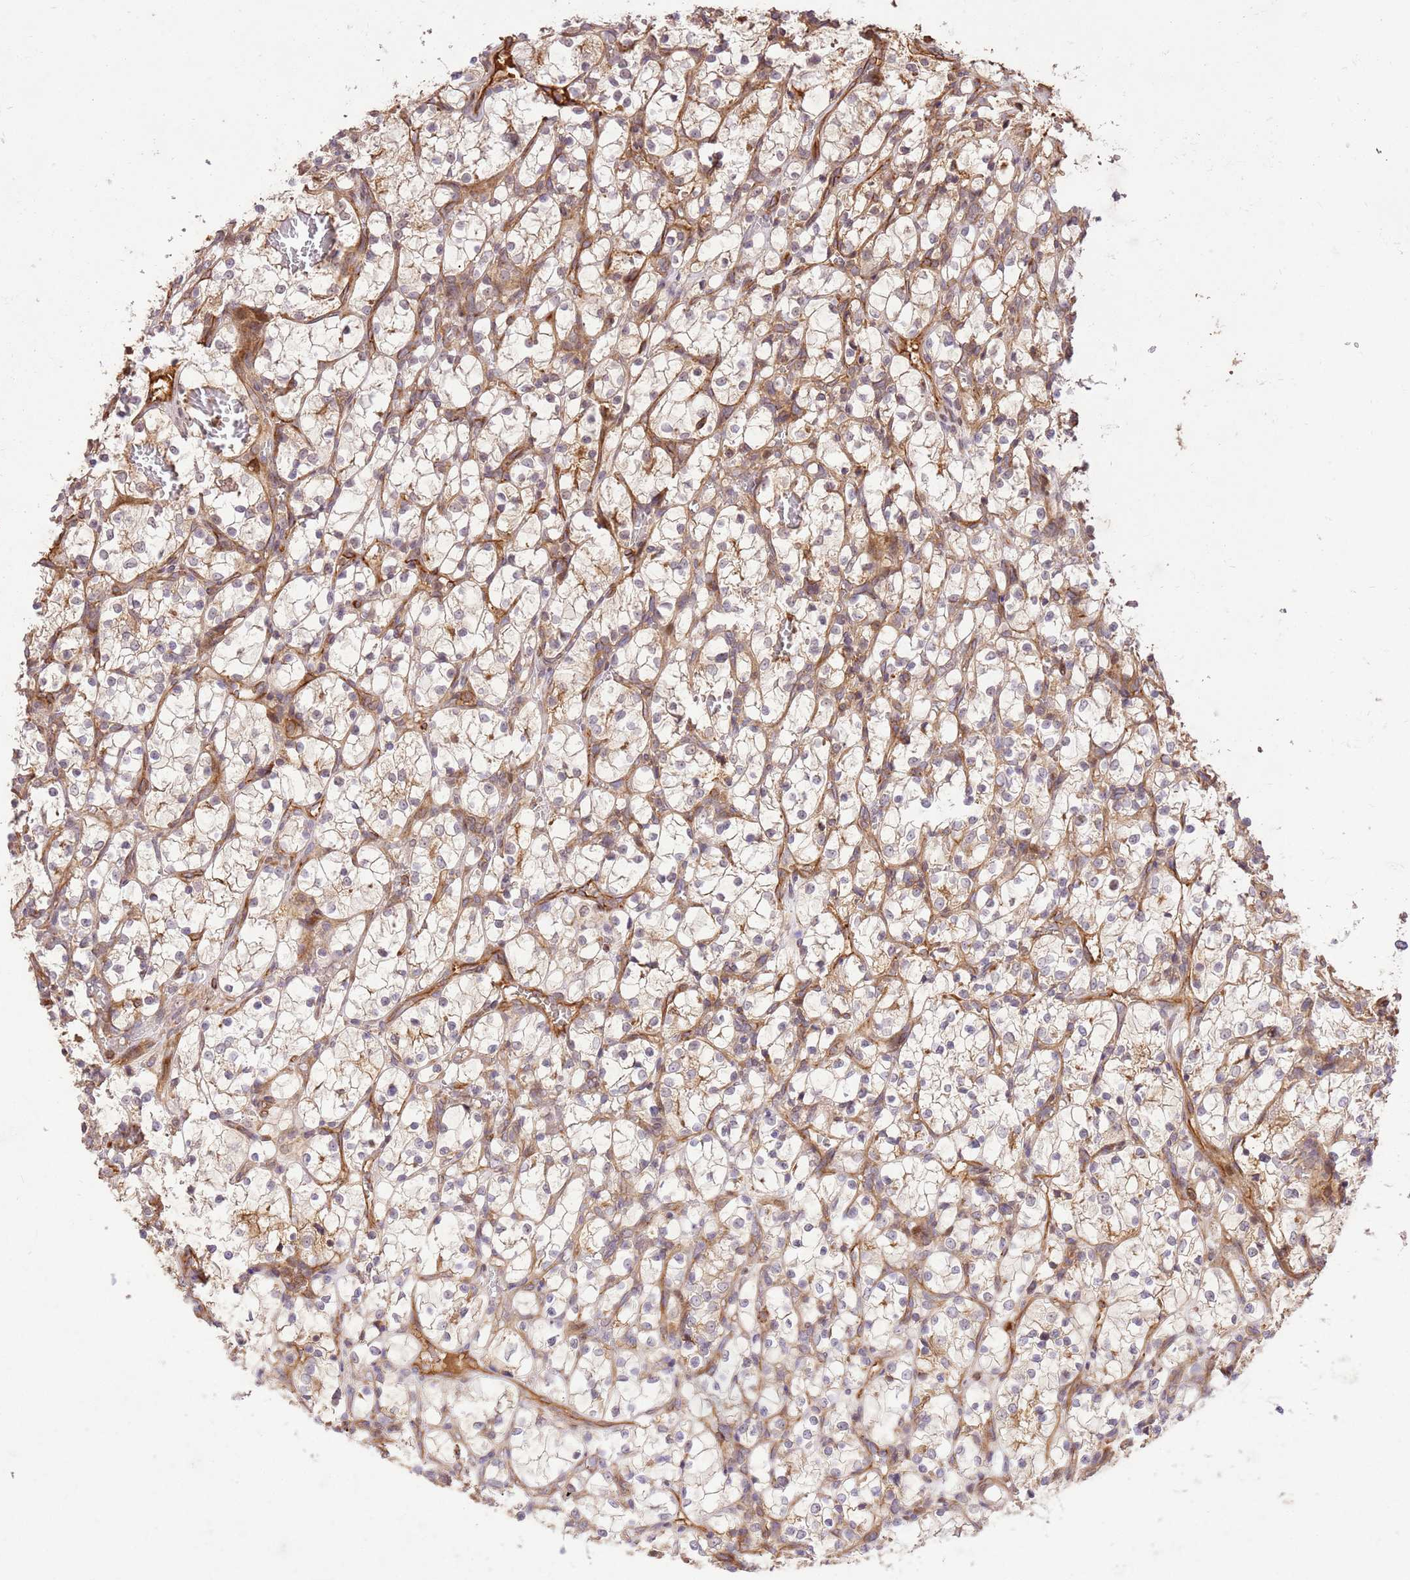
{"staining": {"intensity": "weak", "quantity": "<25%", "location": "cytoplasmic/membranous"}, "tissue": "renal cancer", "cell_type": "Tumor cells", "image_type": "cancer", "snomed": [{"axis": "morphology", "description": "Adenocarcinoma, NOS"}, {"axis": "topography", "description": "Kidney"}], "caption": "Micrograph shows no significant protein expression in tumor cells of renal adenocarcinoma.", "gene": "KATNAL2", "patient": {"sex": "female", "age": 69}}